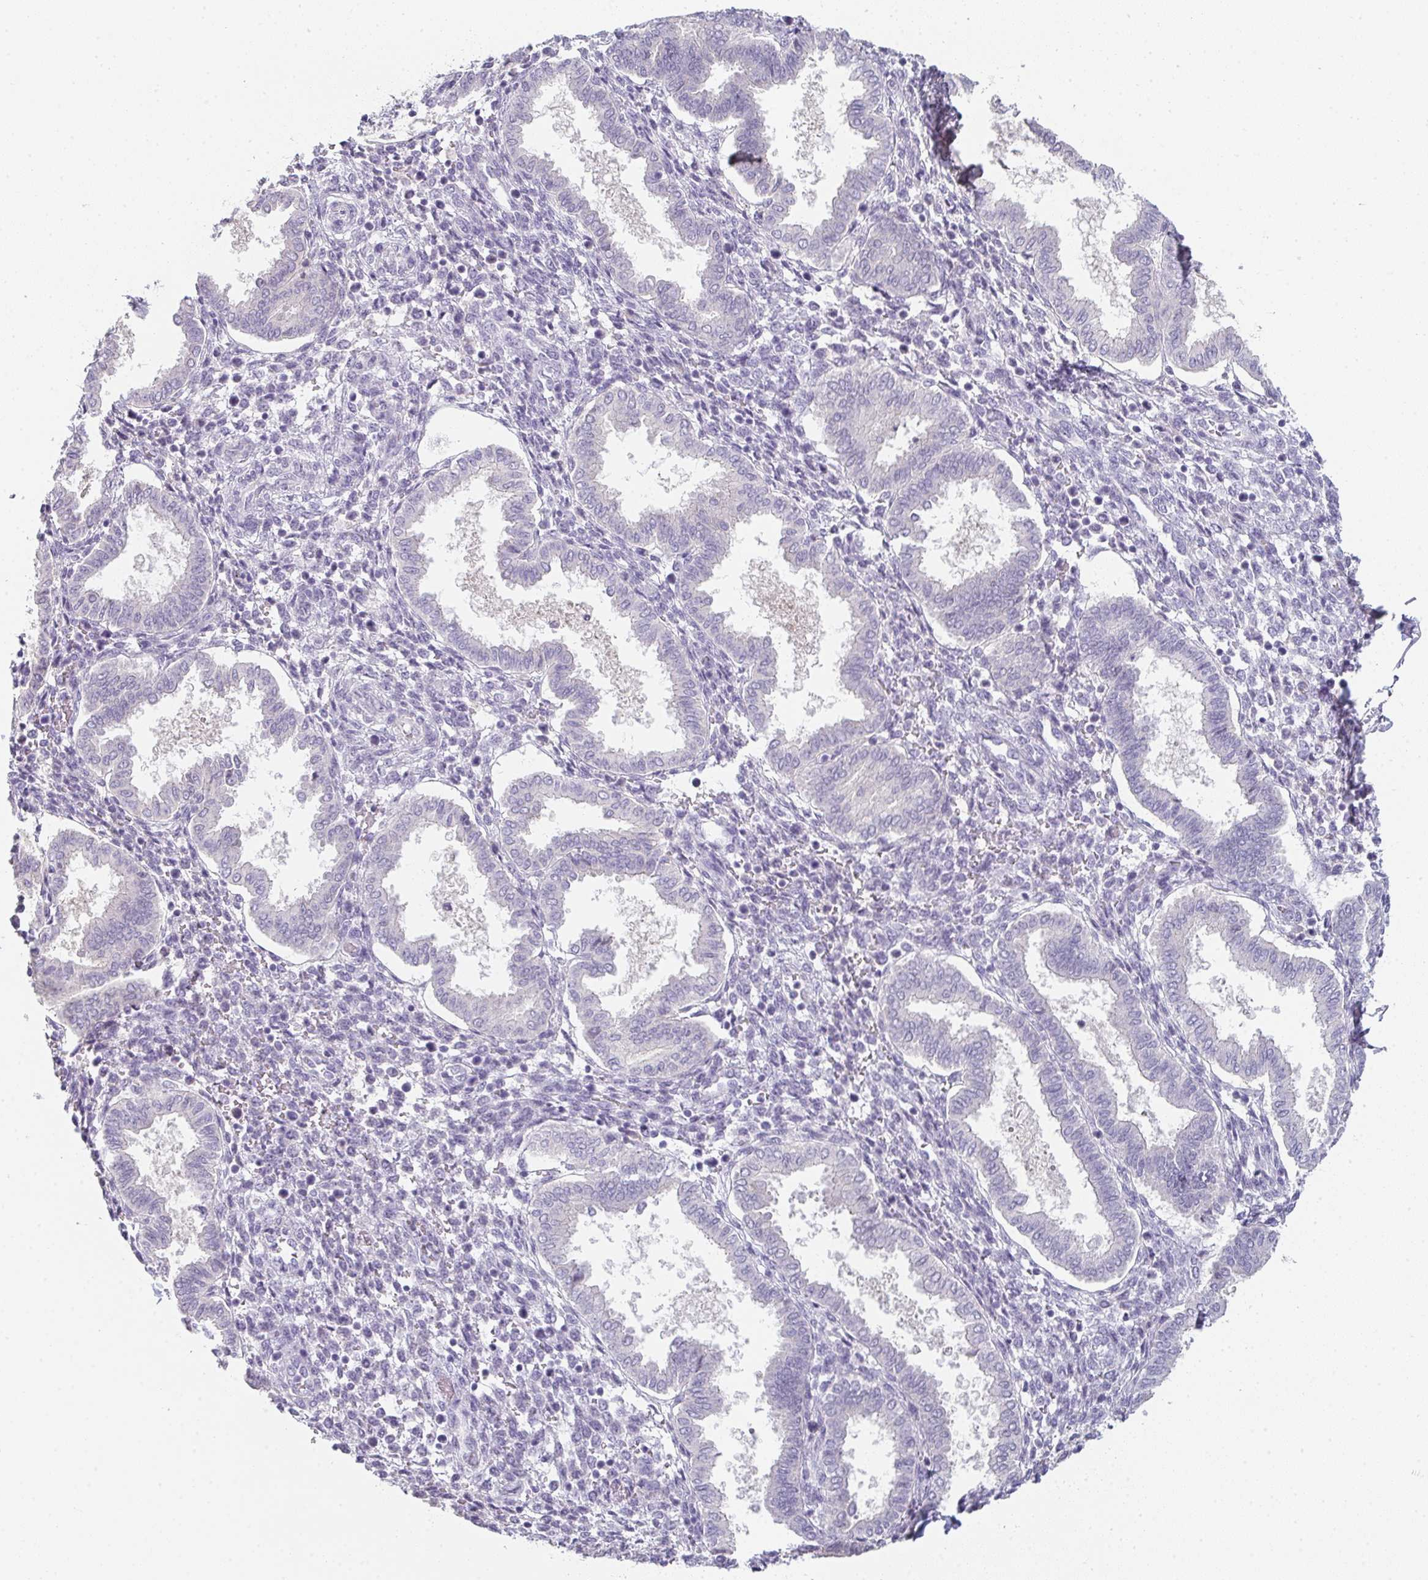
{"staining": {"intensity": "negative", "quantity": "none", "location": "none"}, "tissue": "endometrium", "cell_type": "Cells in endometrial stroma", "image_type": "normal", "snomed": [{"axis": "morphology", "description": "Normal tissue, NOS"}, {"axis": "topography", "description": "Endometrium"}], "caption": "Immunohistochemistry histopathology image of normal human endometrium stained for a protein (brown), which exhibits no expression in cells in endometrial stroma. (DAB (3,3'-diaminobenzidine) immunohistochemistry, high magnification).", "gene": "C1QTNF8", "patient": {"sex": "female", "age": 24}}